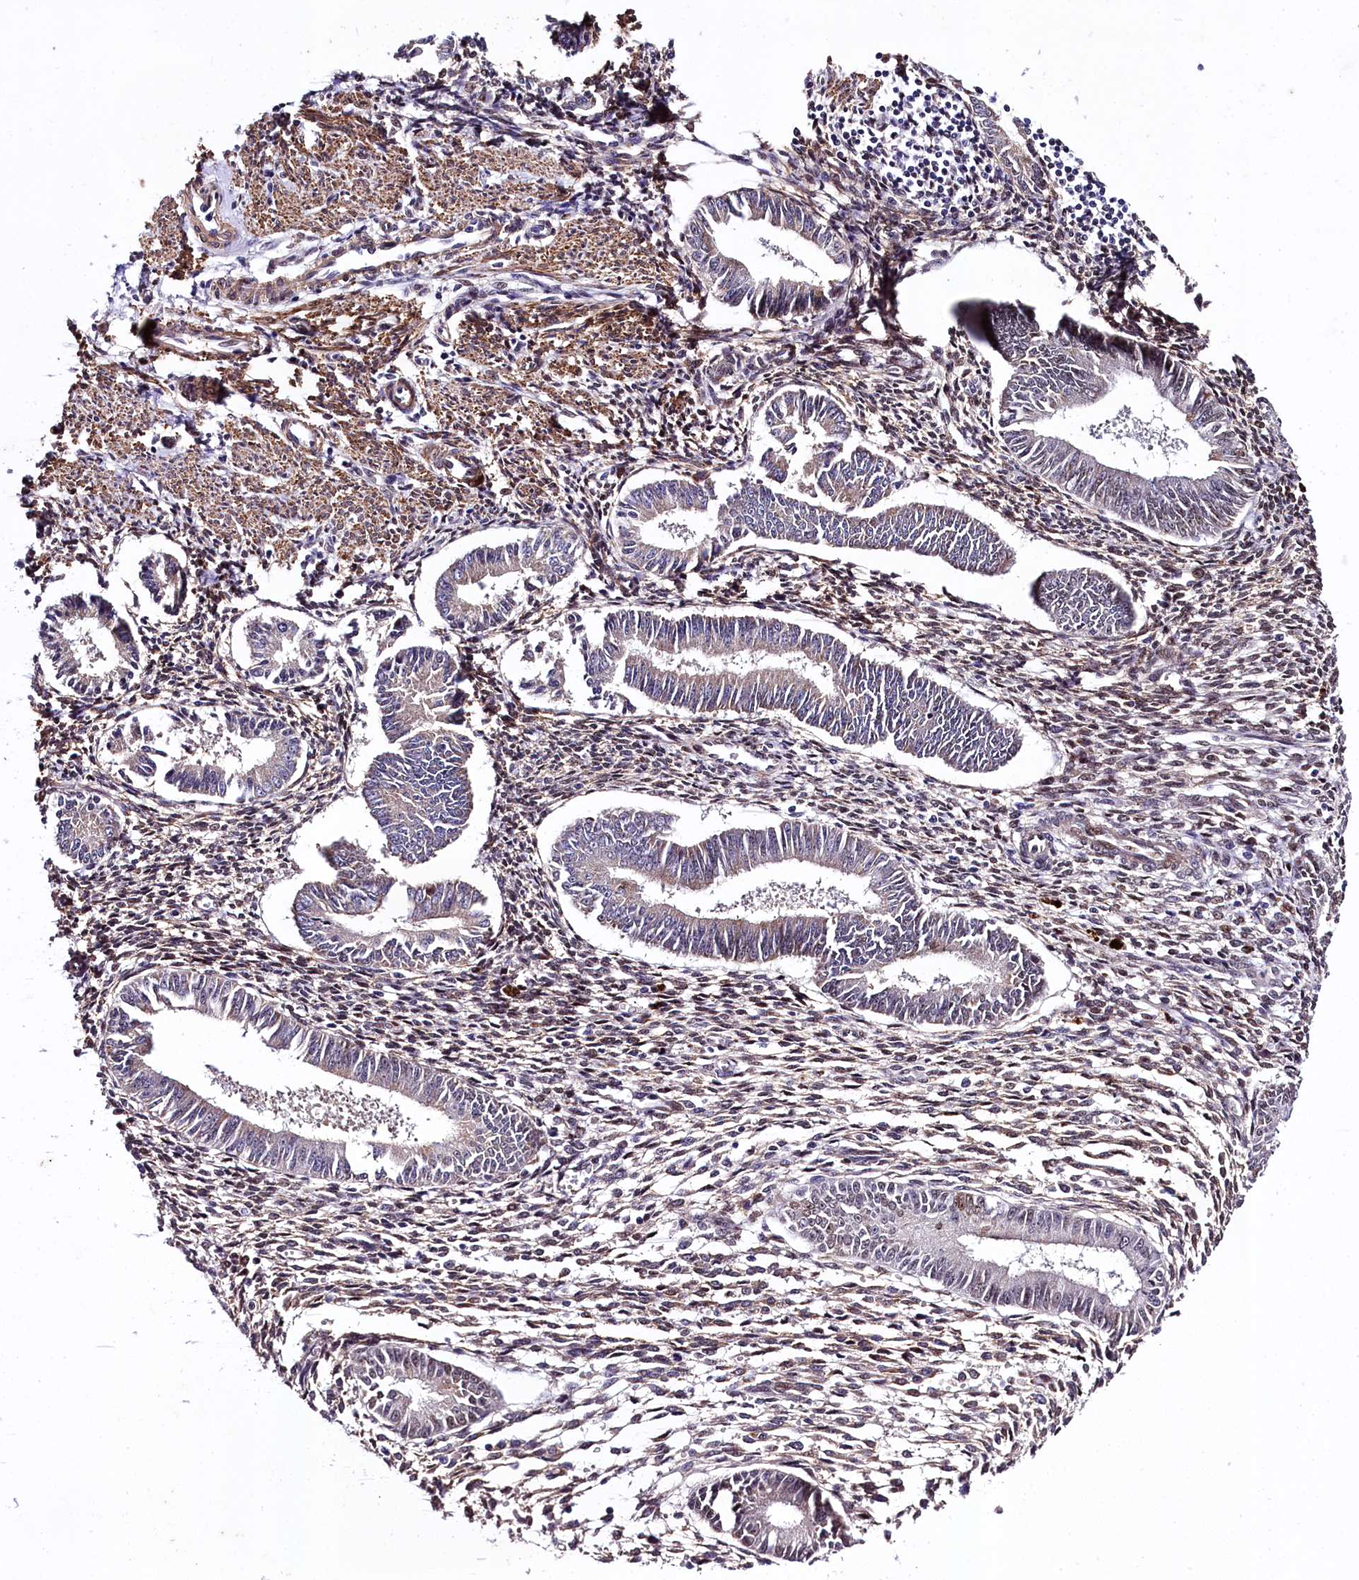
{"staining": {"intensity": "moderate", "quantity": "25%-75%", "location": "nuclear"}, "tissue": "endometrium", "cell_type": "Cells in endometrial stroma", "image_type": "normal", "snomed": [{"axis": "morphology", "description": "Normal tissue, NOS"}, {"axis": "topography", "description": "Uterus"}, {"axis": "topography", "description": "Endometrium"}], "caption": "Immunohistochemical staining of benign endometrium exhibits medium levels of moderate nuclear staining in approximately 25%-75% of cells in endometrial stroma.", "gene": "SAMD10", "patient": {"sex": "female", "age": 48}}